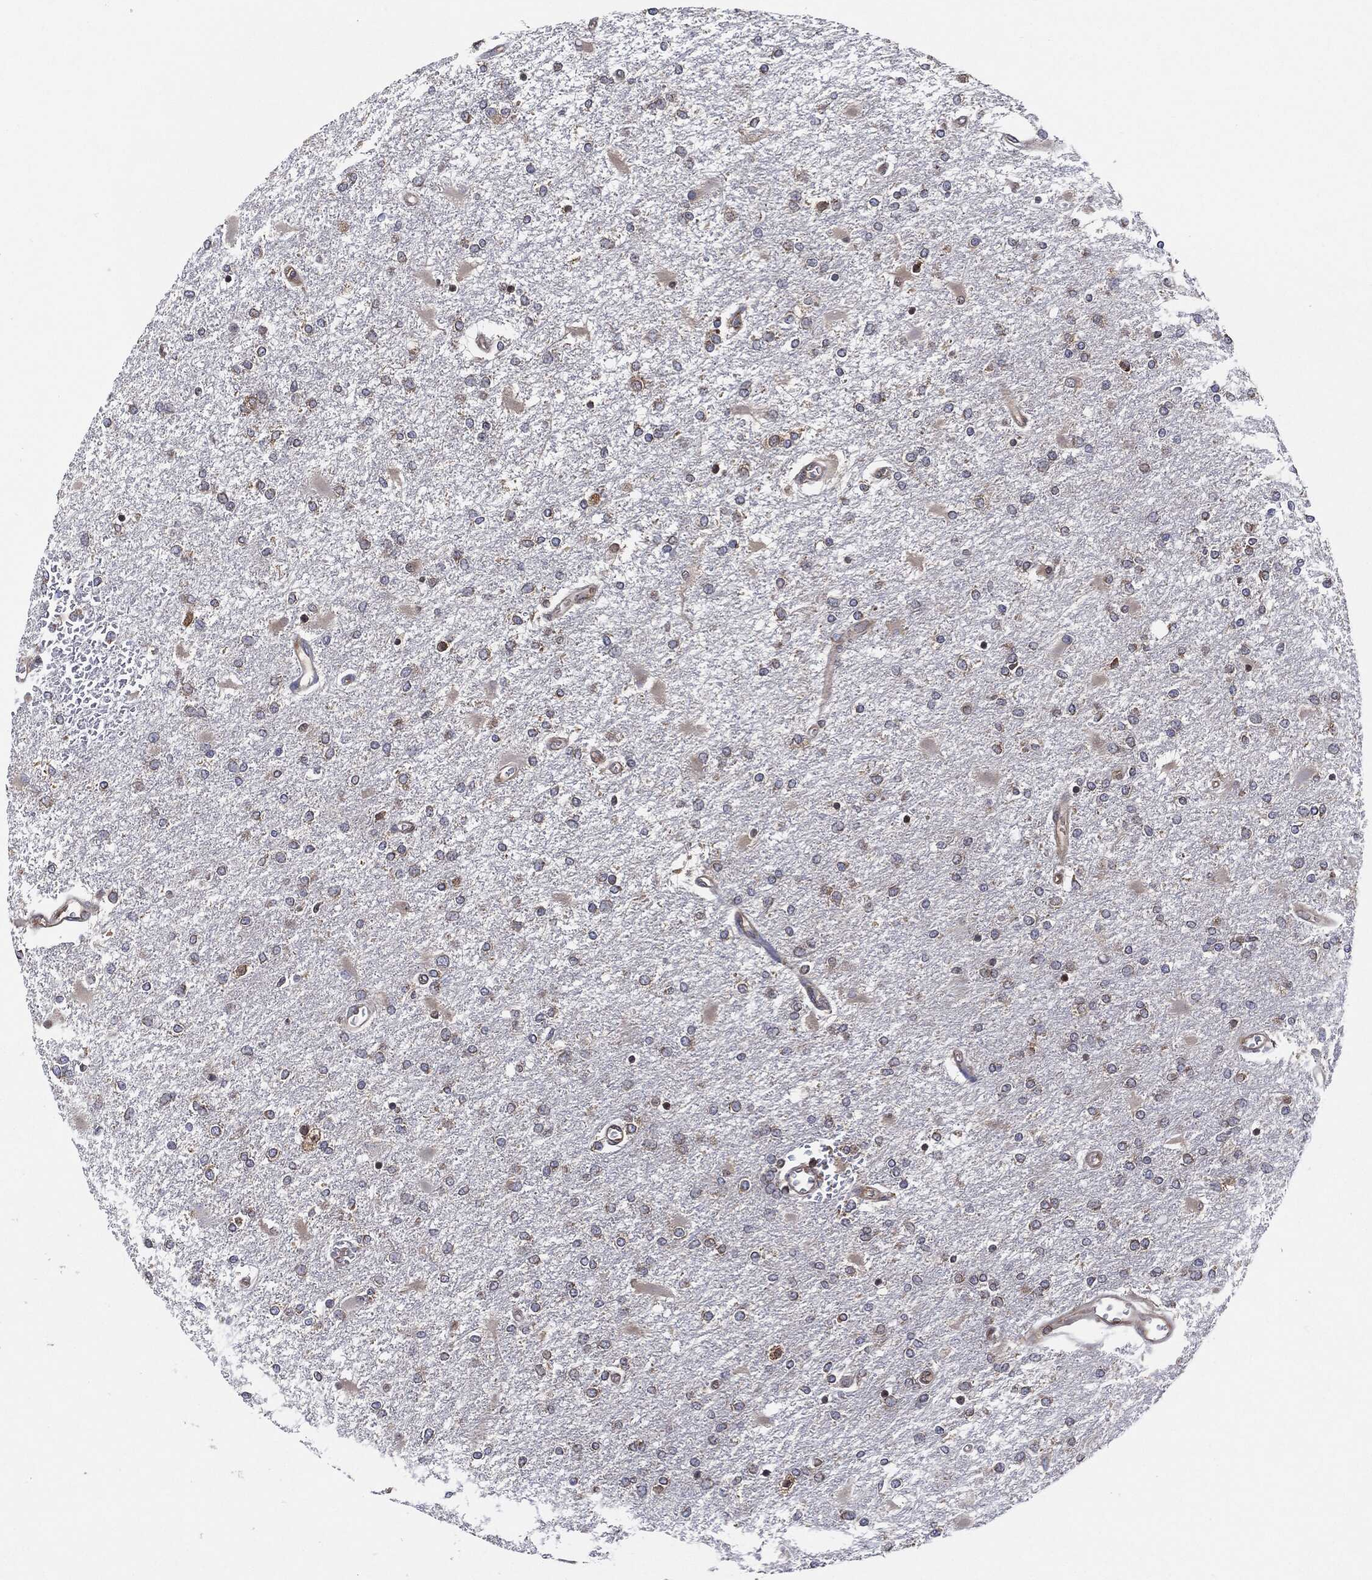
{"staining": {"intensity": "negative", "quantity": "none", "location": "none"}, "tissue": "glioma", "cell_type": "Tumor cells", "image_type": "cancer", "snomed": [{"axis": "morphology", "description": "Glioma, malignant, High grade"}, {"axis": "topography", "description": "Cerebral cortex"}], "caption": "Immunohistochemistry (IHC) histopathology image of malignant glioma (high-grade) stained for a protein (brown), which demonstrates no staining in tumor cells.", "gene": "EIF2S2", "patient": {"sex": "male", "age": 79}}